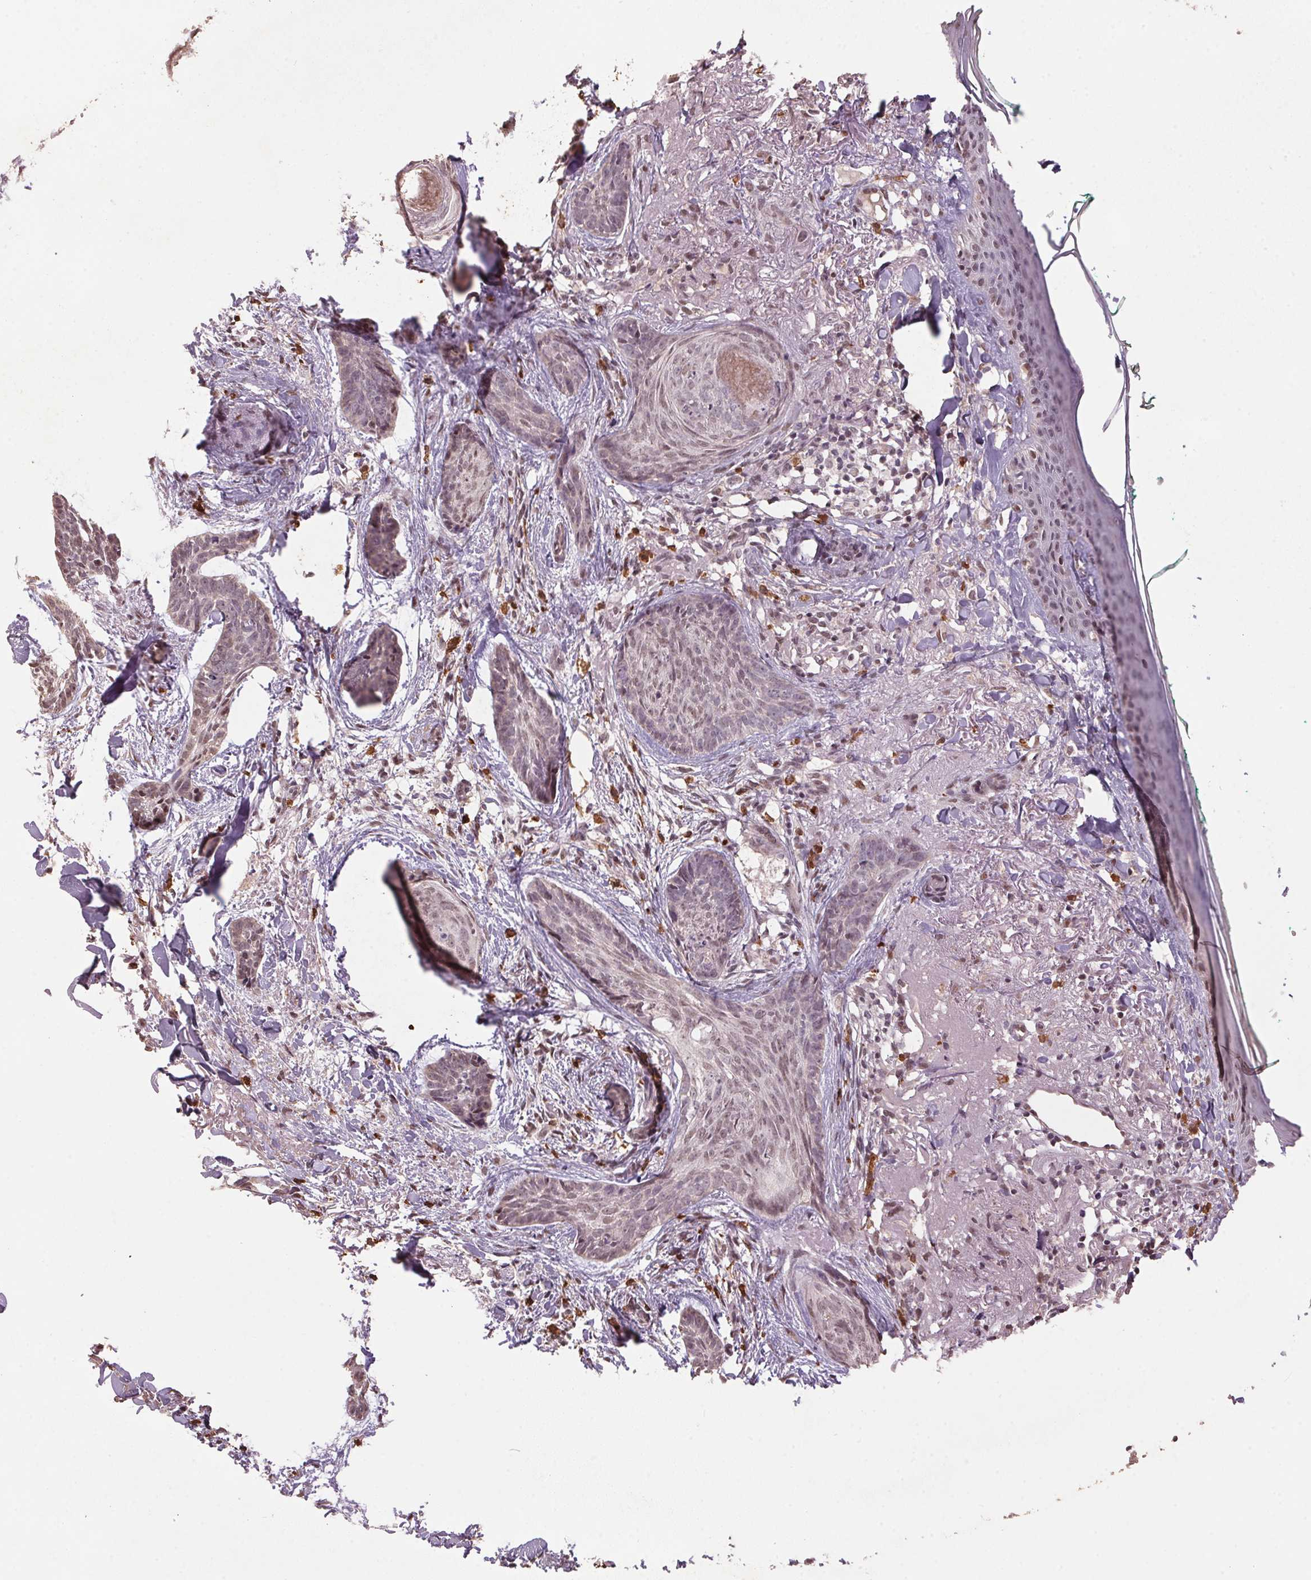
{"staining": {"intensity": "weak", "quantity": "25%-75%", "location": "nuclear"}, "tissue": "skin cancer", "cell_type": "Tumor cells", "image_type": "cancer", "snomed": [{"axis": "morphology", "description": "Basal cell carcinoma"}, {"axis": "topography", "description": "Skin"}], "caption": "Immunohistochemical staining of skin cancer (basal cell carcinoma) exhibits weak nuclear protein positivity in approximately 25%-75% of tumor cells. (Stains: DAB (3,3'-diaminobenzidine) in brown, nuclei in blue, Microscopy: brightfield microscopy at high magnification).", "gene": "ZBTB4", "patient": {"sex": "female", "age": 78}}